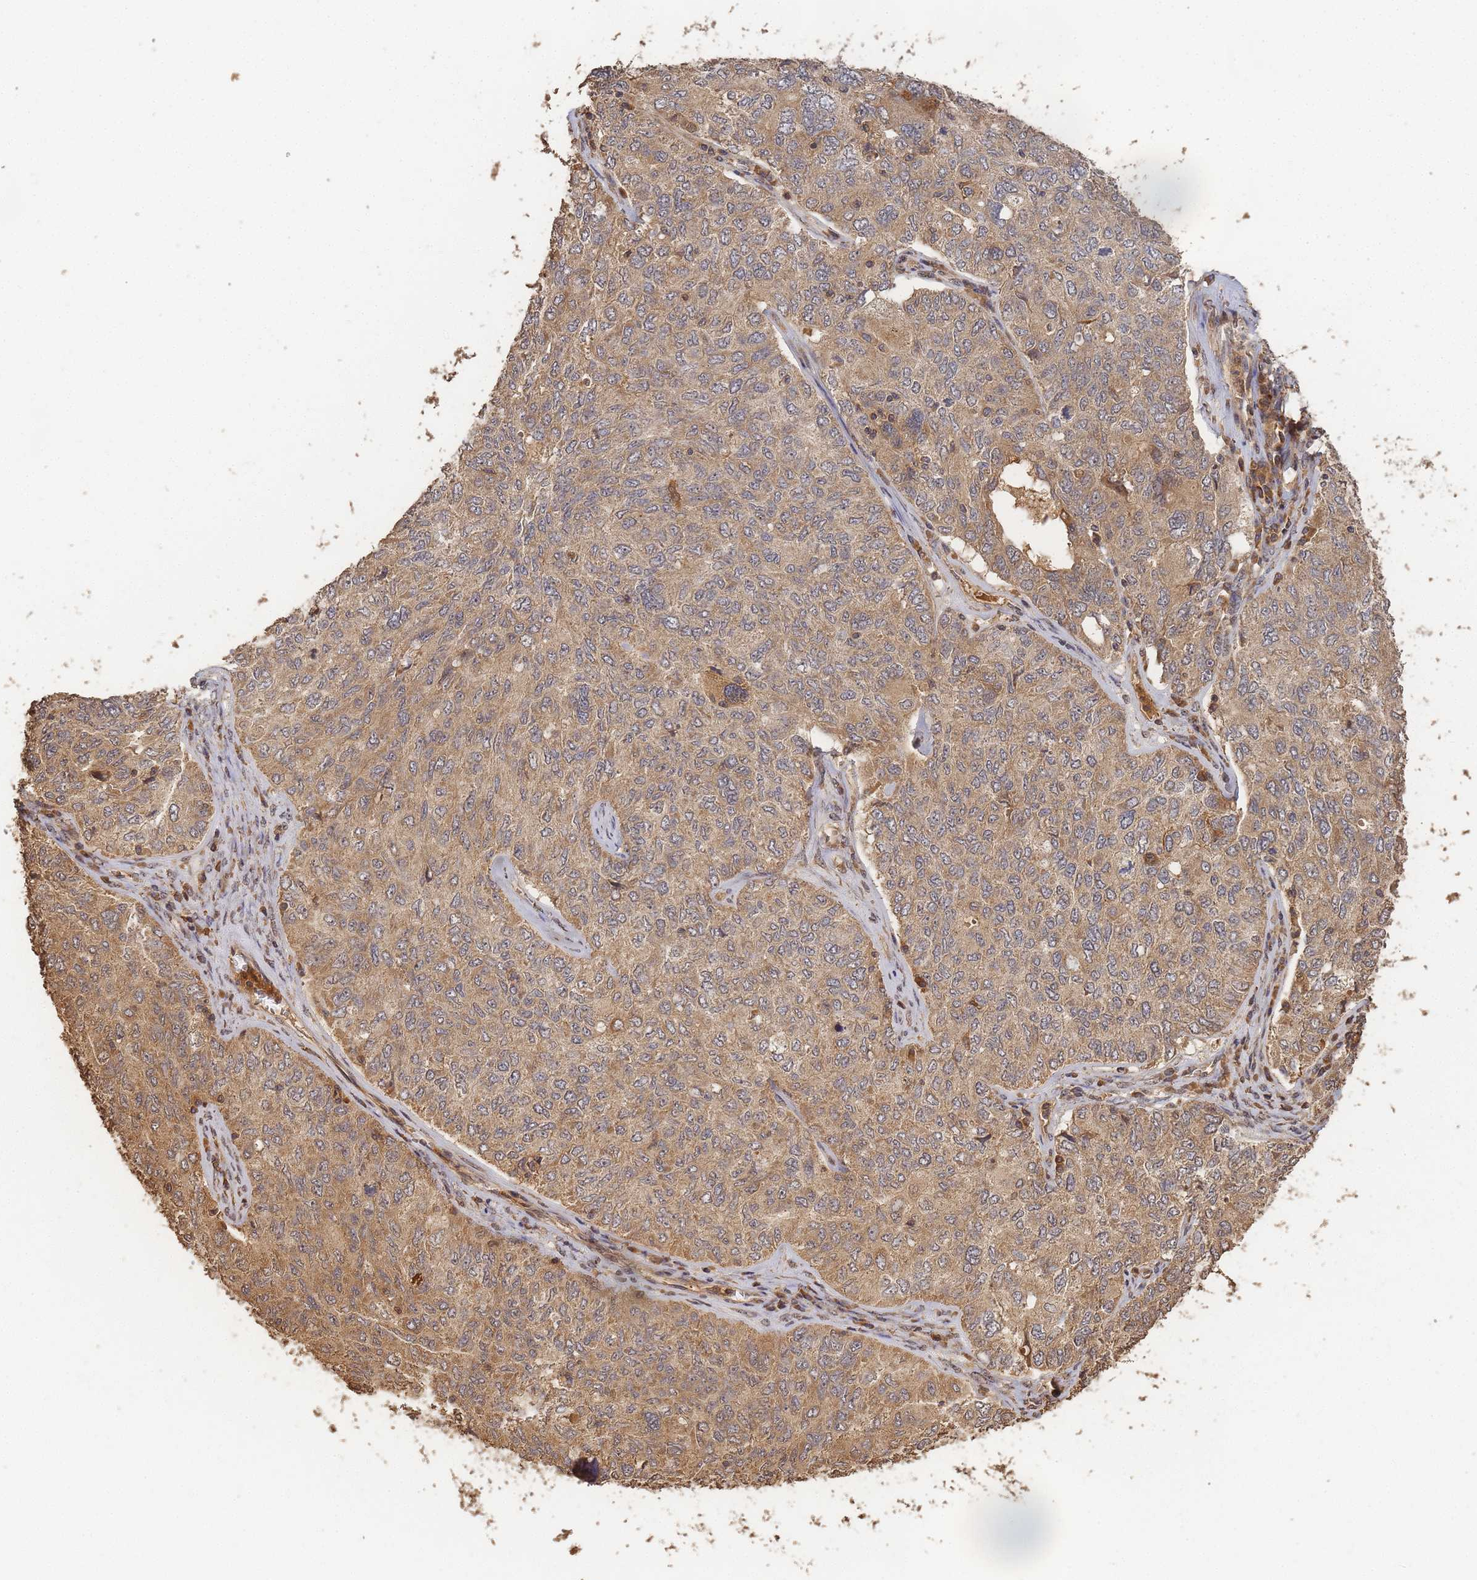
{"staining": {"intensity": "weak", "quantity": ">75%", "location": "cytoplasmic/membranous"}, "tissue": "ovarian cancer", "cell_type": "Tumor cells", "image_type": "cancer", "snomed": [{"axis": "morphology", "description": "Carcinoma, endometroid"}, {"axis": "topography", "description": "Ovary"}], "caption": "Immunohistochemistry (DAB (3,3'-diaminobenzidine)) staining of endometroid carcinoma (ovarian) displays weak cytoplasmic/membranous protein positivity in about >75% of tumor cells.", "gene": "ALKBH1", "patient": {"sex": "female", "age": 62}}